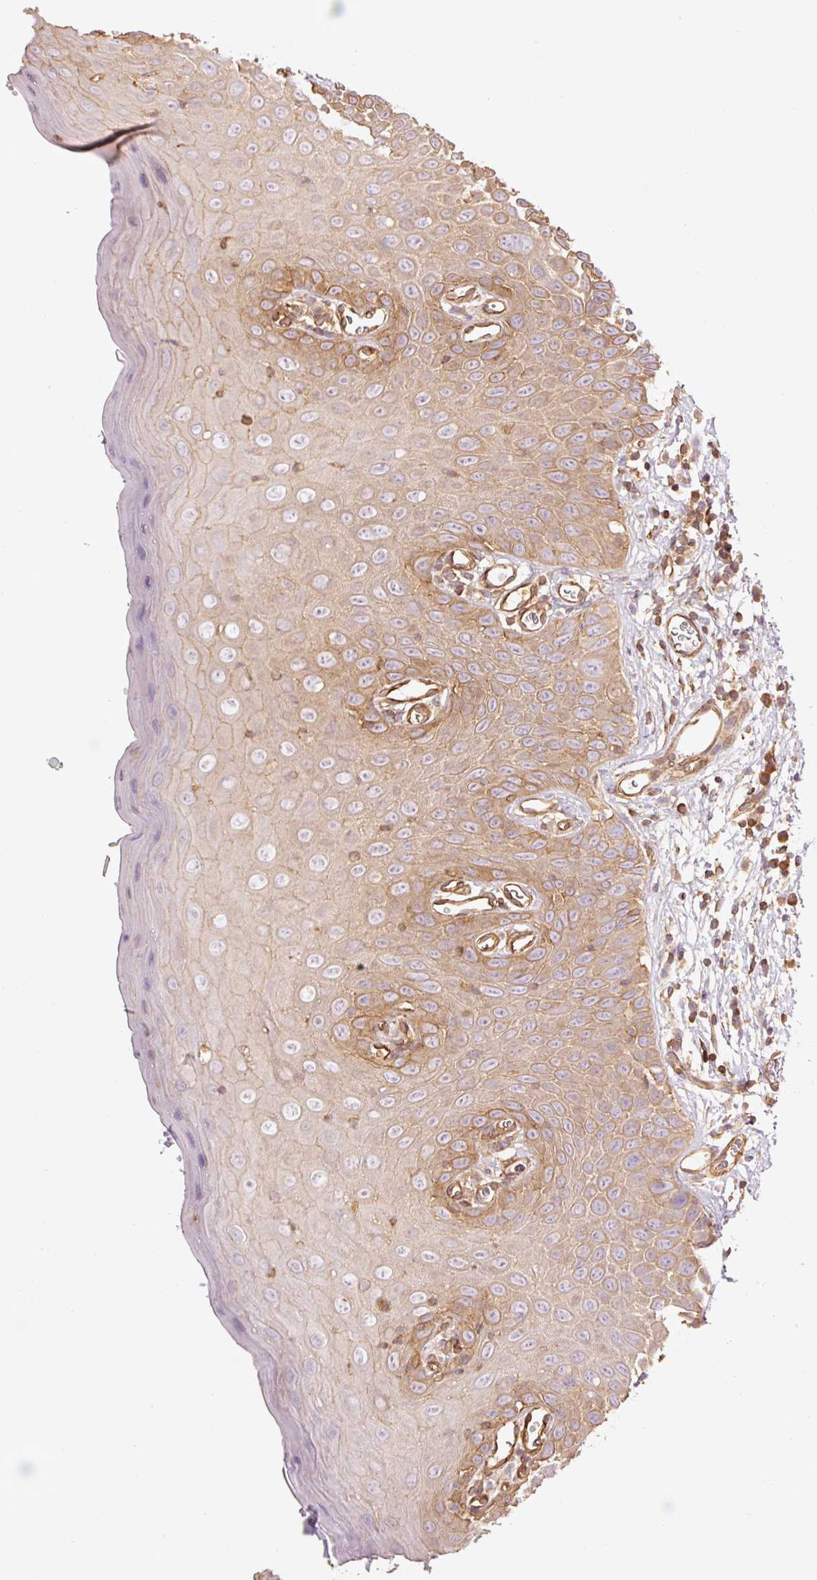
{"staining": {"intensity": "moderate", "quantity": "25%-75%", "location": "cytoplasmic/membranous"}, "tissue": "oral mucosa", "cell_type": "Squamous epithelial cells", "image_type": "normal", "snomed": [{"axis": "morphology", "description": "Normal tissue, NOS"}, {"axis": "morphology", "description": "Squamous cell carcinoma, NOS"}, {"axis": "topography", "description": "Oral tissue"}, {"axis": "topography", "description": "Tounge, NOS"}, {"axis": "topography", "description": "Head-Neck"}], "caption": "Immunohistochemical staining of benign oral mucosa exhibits moderate cytoplasmic/membranous protein expression in approximately 25%-75% of squamous epithelial cells.", "gene": "PPP1R1B", "patient": {"sex": "male", "age": 76}}